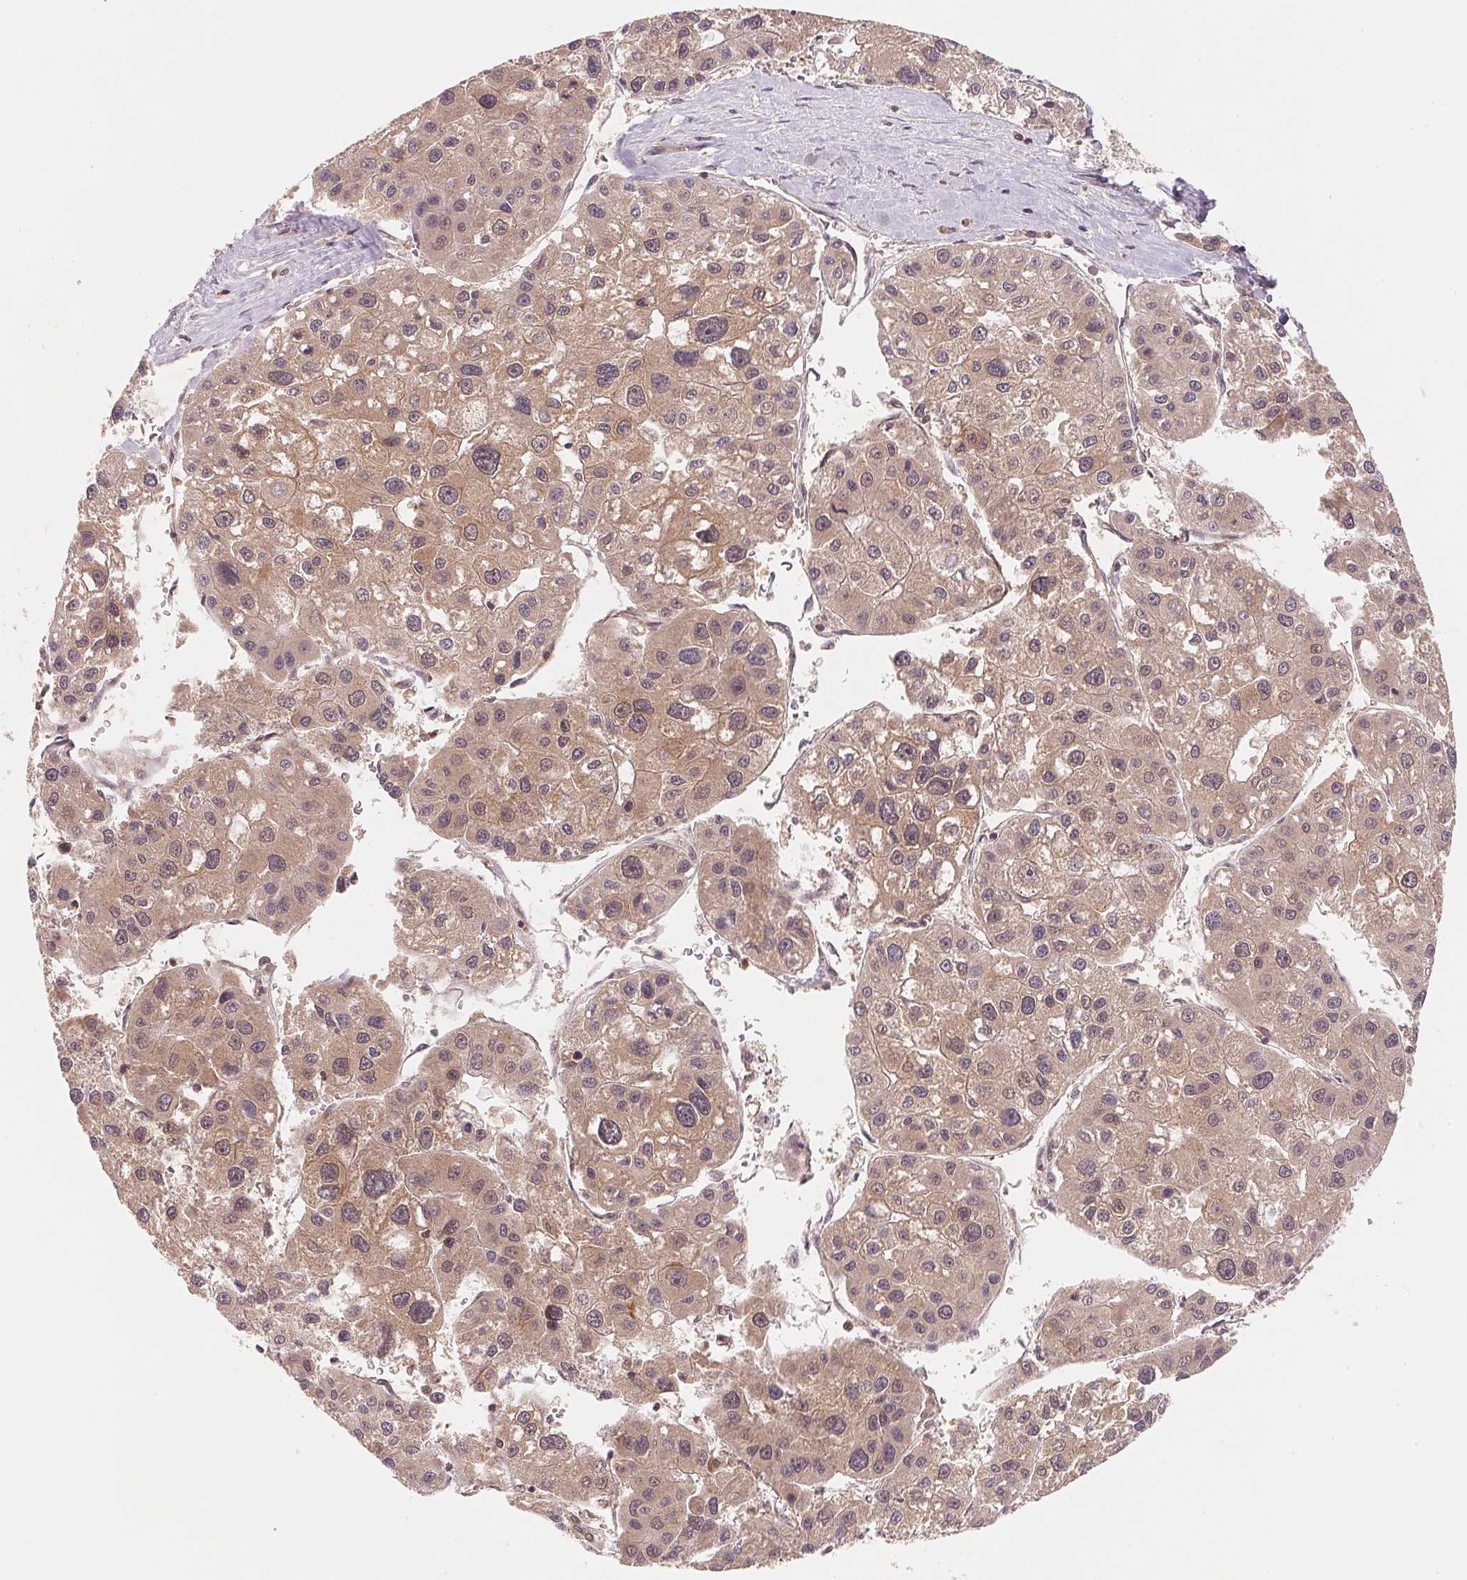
{"staining": {"intensity": "weak", "quantity": "25%-75%", "location": "cytoplasmic/membranous"}, "tissue": "liver cancer", "cell_type": "Tumor cells", "image_type": "cancer", "snomed": [{"axis": "morphology", "description": "Carcinoma, Hepatocellular, NOS"}, {"axis": "topography", "description": "Liver"}], "caption": "About 25%-75% of tumor cells in human liver cancer display weak cytoplasmic/membranous protein positivity as visualized by brown immunohistochemical staining.", "gene": "CCDC102B", "patient": {"sex": "male", "age": 73}}